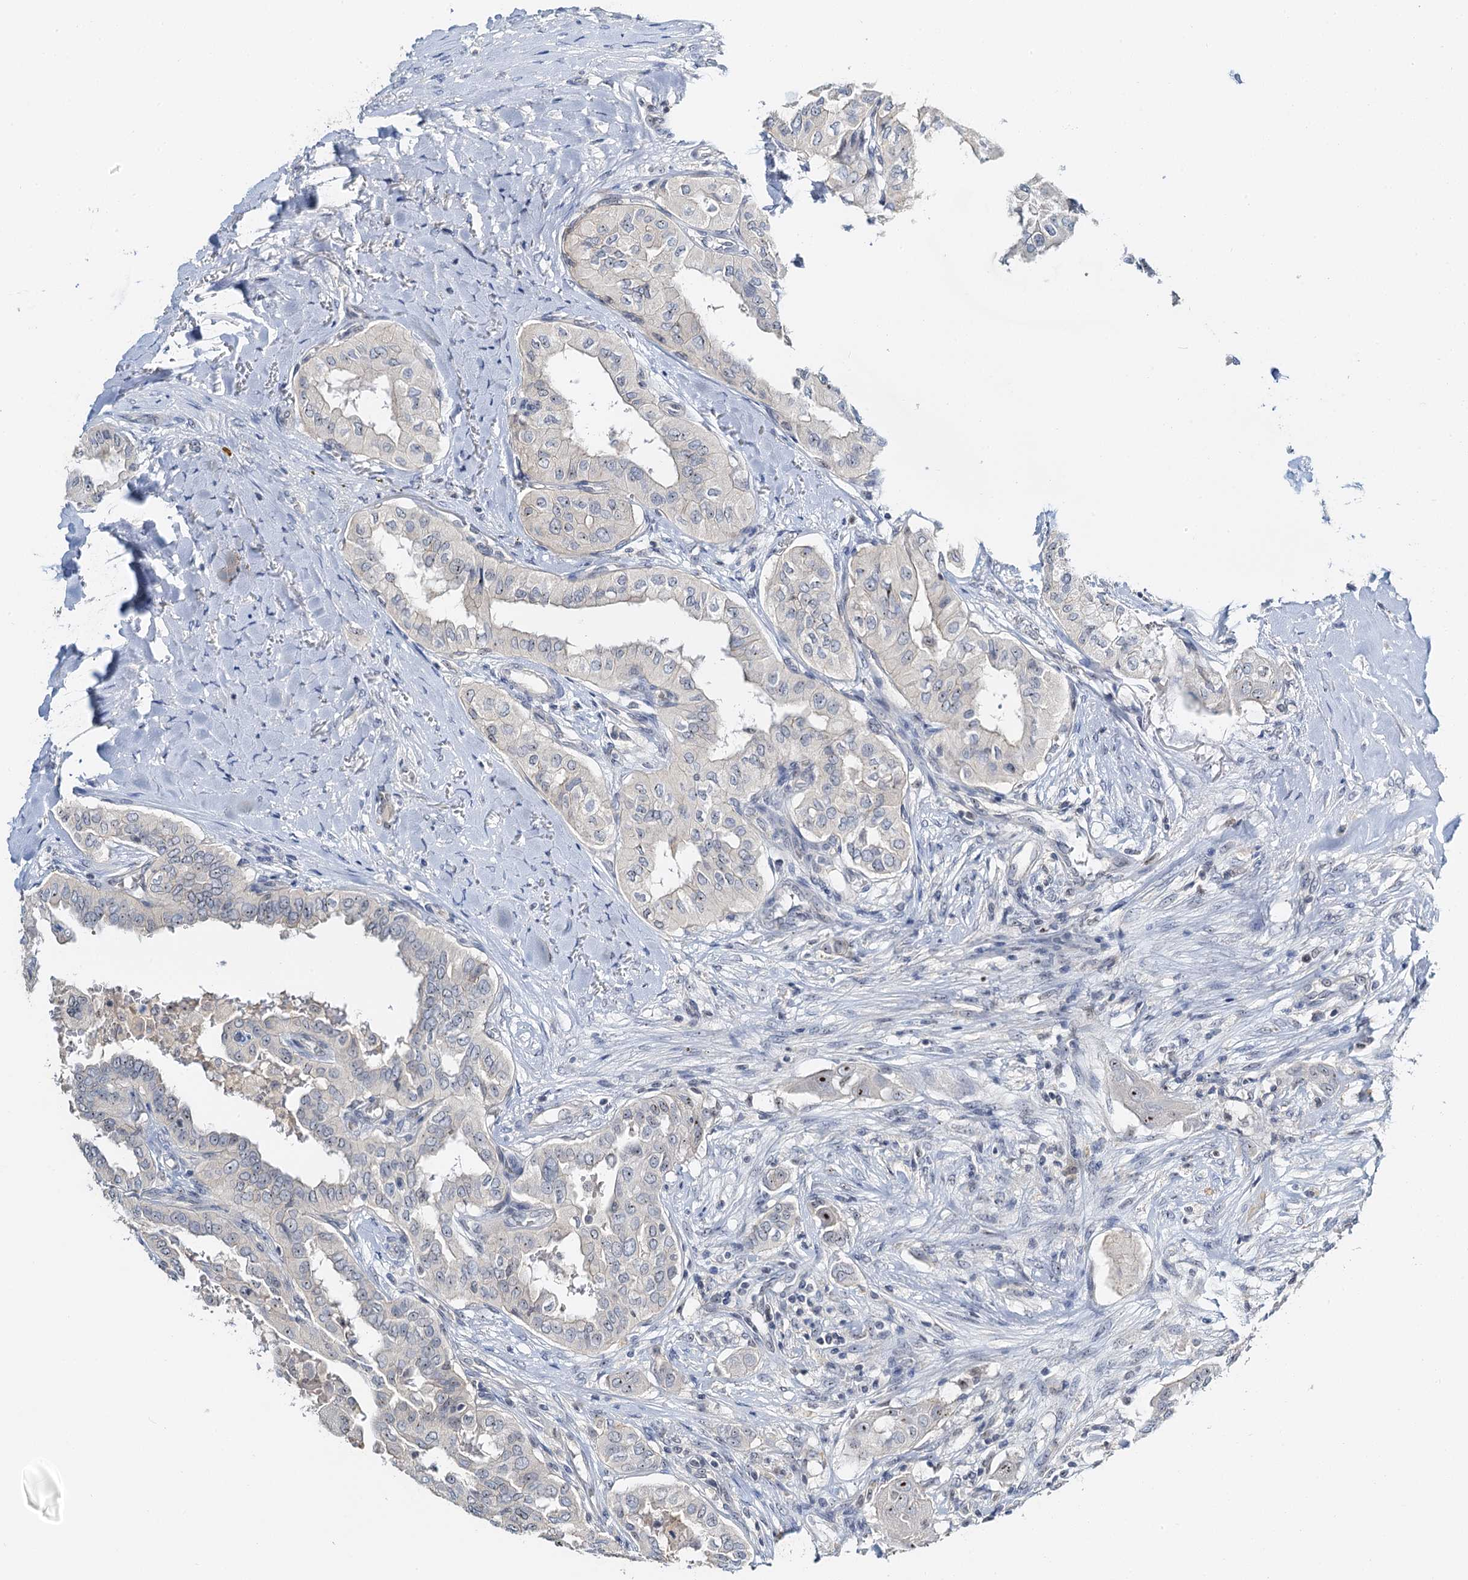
{"staining": {"intensity": "weak", "quantity": "<25%", "location": "nuclear"}, "tissue": "thyroid cancer", "cell_type": "Tumor cells", "image_type": "cancer", "snomed": [{"axis": "morphology", "description": "Papillary adenocarcinoma, NOS"}, {"axis": "topography", "description": "Thyroid gland"}], "caption": "An immunohistochemistry image of papillary adenocarcinoma (thyroid) is shown. There is no staining in tumor cells of papillary adenocarcinoma (thyroid).", "gene": "NOP2", "patient": {"sex": "female", "age": 59}}